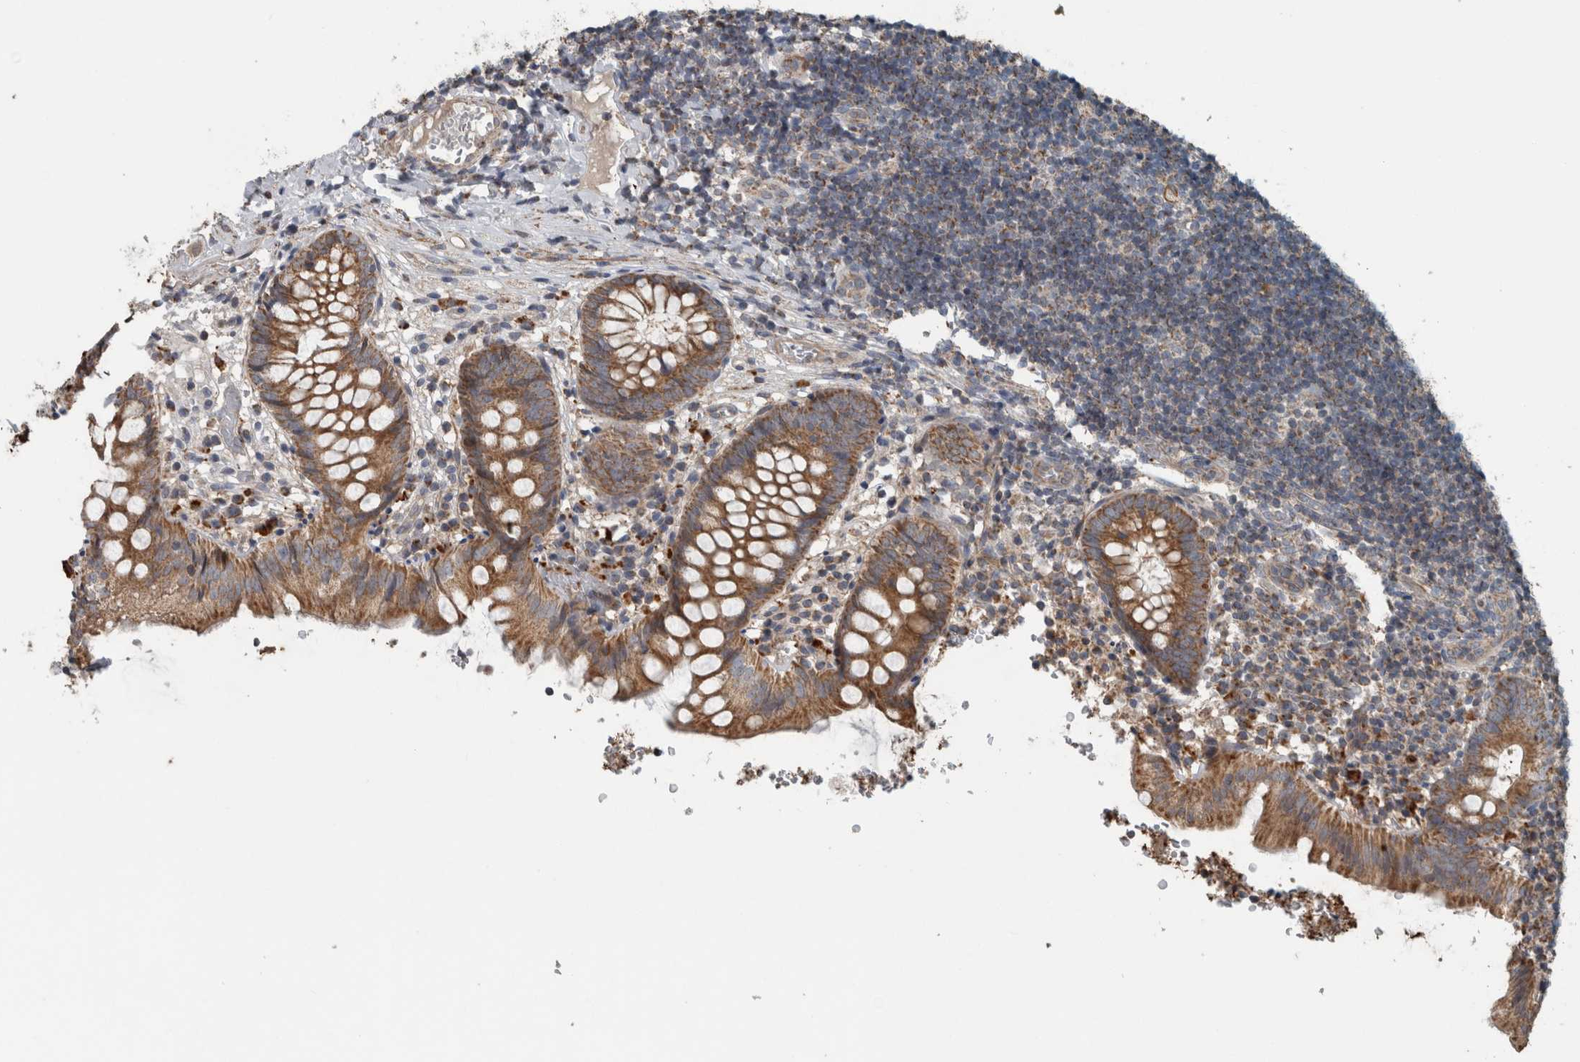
{"staining": {"intensity": "moderate", "quantity": ">75%", "location": "cytoplasmic/membranous"}, "tissue": "appendix", "cell_type": "Glandular cells", "image_type": "normal", "snomed": [{"axis": "morphology", "description": "Normal tissue, NOS"}, {"axis": "topography", "description": "Appendix"}], "caption": "Moderate cytoplasmic/membranous staining for a protein is present in approximately >75% of glandular cells of benign appendix using immunohistochemistry.", "gene": "ARMC1", "patient": {"sex": "male", "age": 8}}